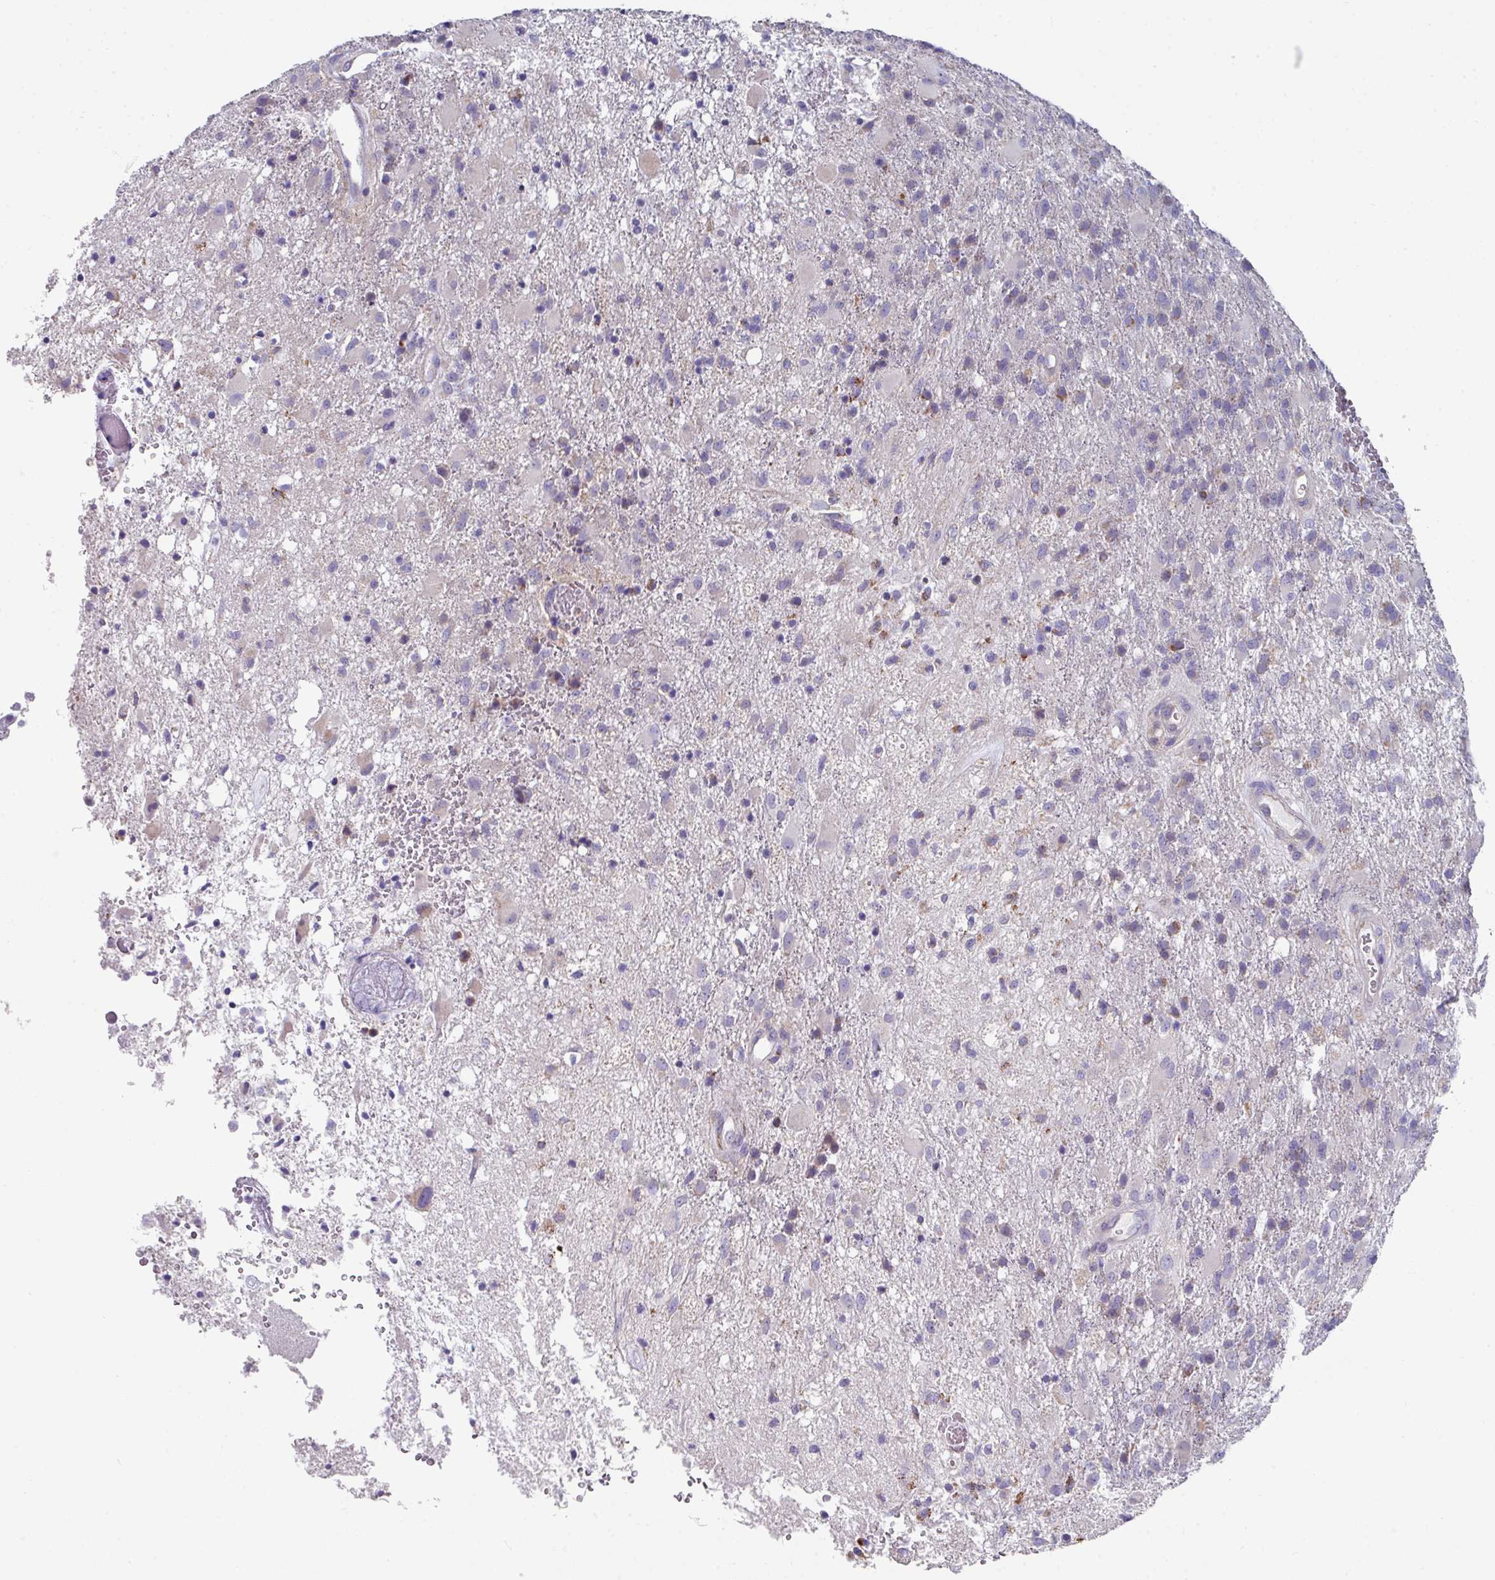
{"staining": {"intensity": "moderate", "quantity": "<25%", "location": "cytoplasmic/membranous"}, "tissue": "glioma", "cell_type": "Tumor cells", "image_type": "cancer", "snomed": [{"axis": "morphology", "description": "Glioma, malignant, High grade"}, {"axis": "topography", "description": "Brain"}], "caption": "This histopathology image exhibits IHC staining of malignant glioma (high-grade), with low moderate cytoplasmic/membranous expression in approximately <25% of tumor cells.", "gene": "CLDN1", "patient": {"sex": "female", "age": 74}}